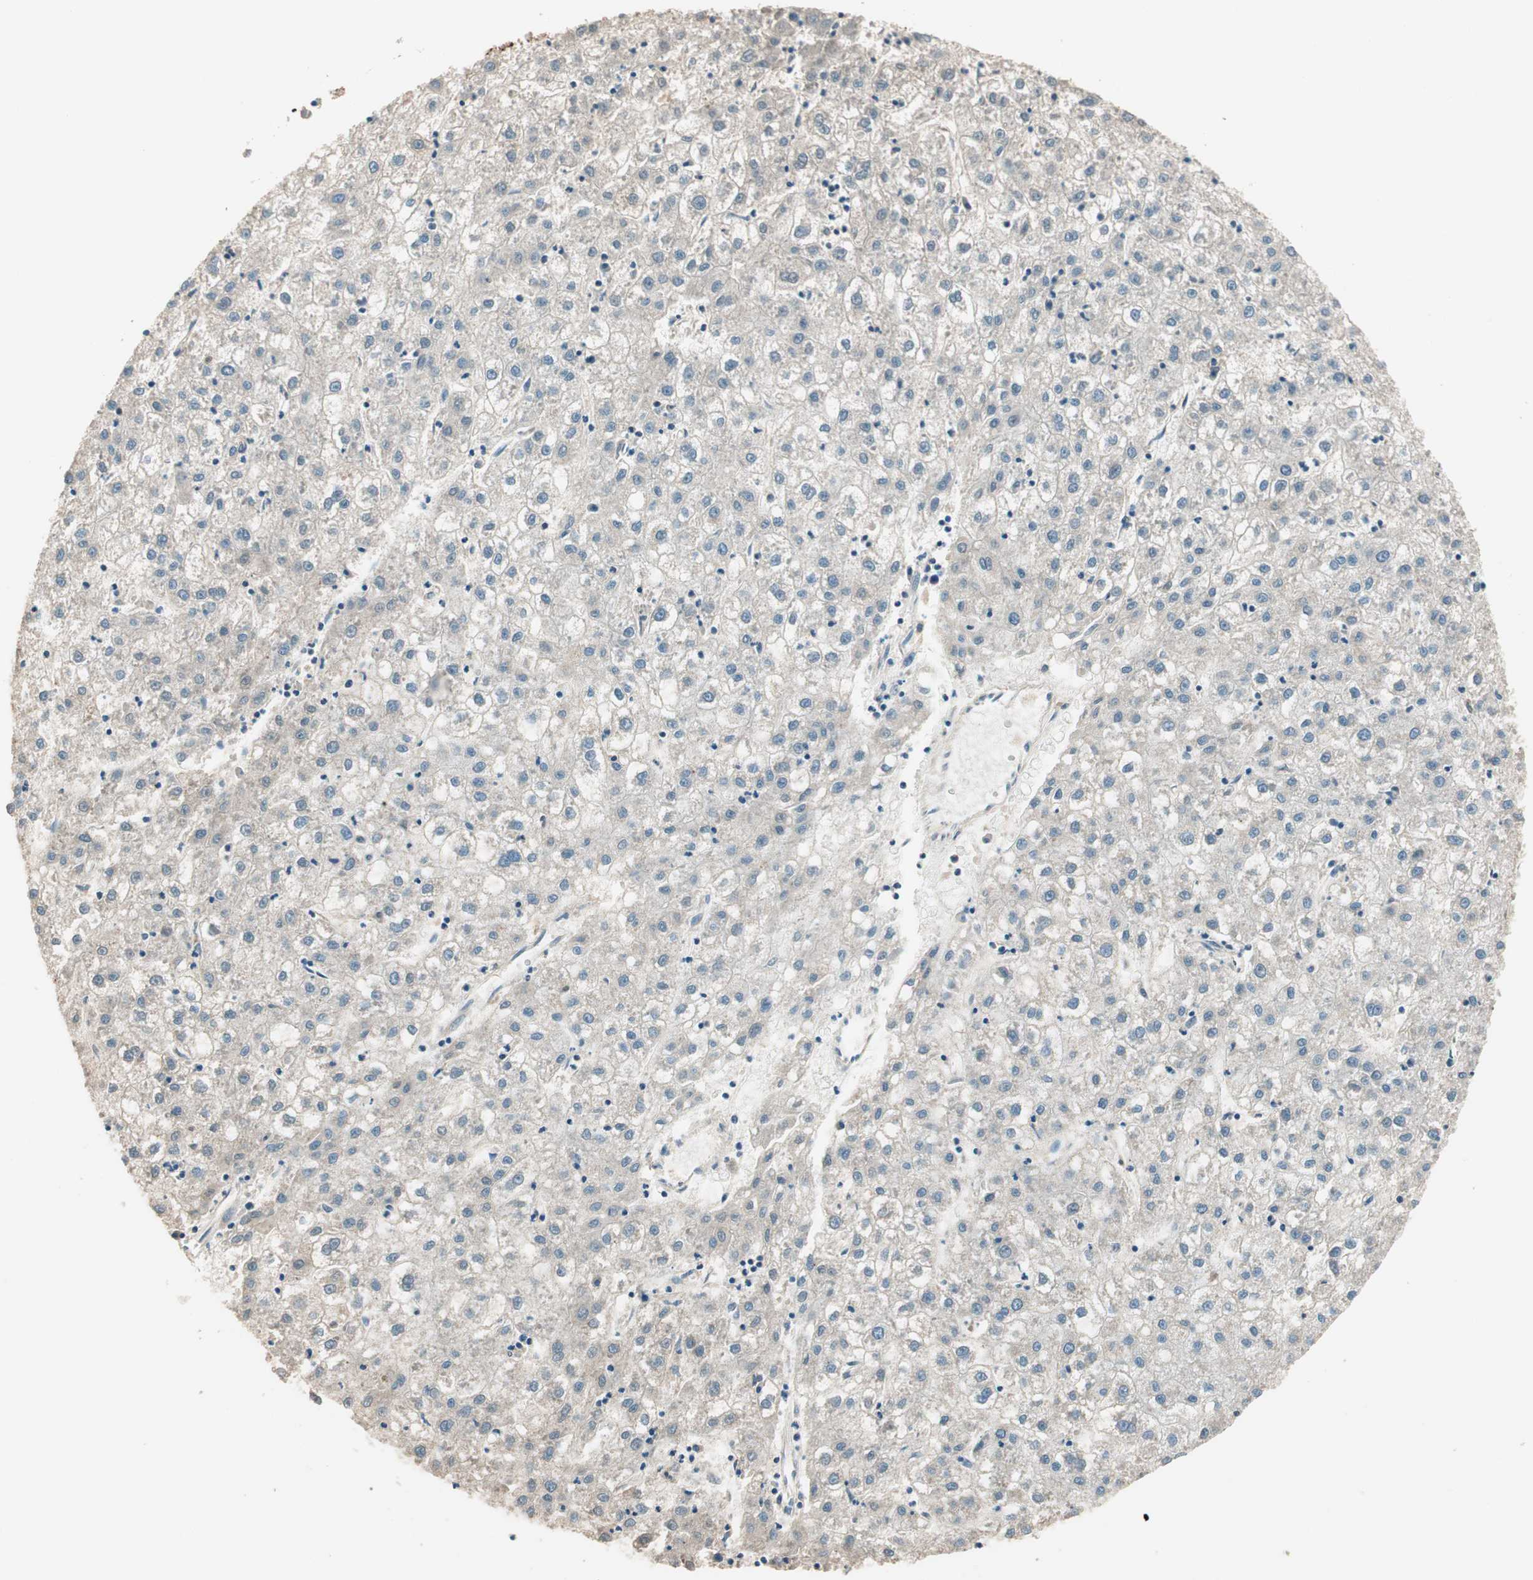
{"staining": {"intensity": "negative", "quantity": "none", "location": "none"}, "tissue": "liver cancer", "cell_type": "Tumor cells", "image_type": "cancer", "snomed": [{"axis": "morphology", "description": "Carcinoma, Hepatocellular, NOS"}, {"axis": "topography", "description": "Liver"}], "caption": "This is an immunohistochemistry photomicrograph of liver cancer. There is no expression in tumor cells.", "gene": "TRIM21", "patient": {"sex": "male", "age": 72}}